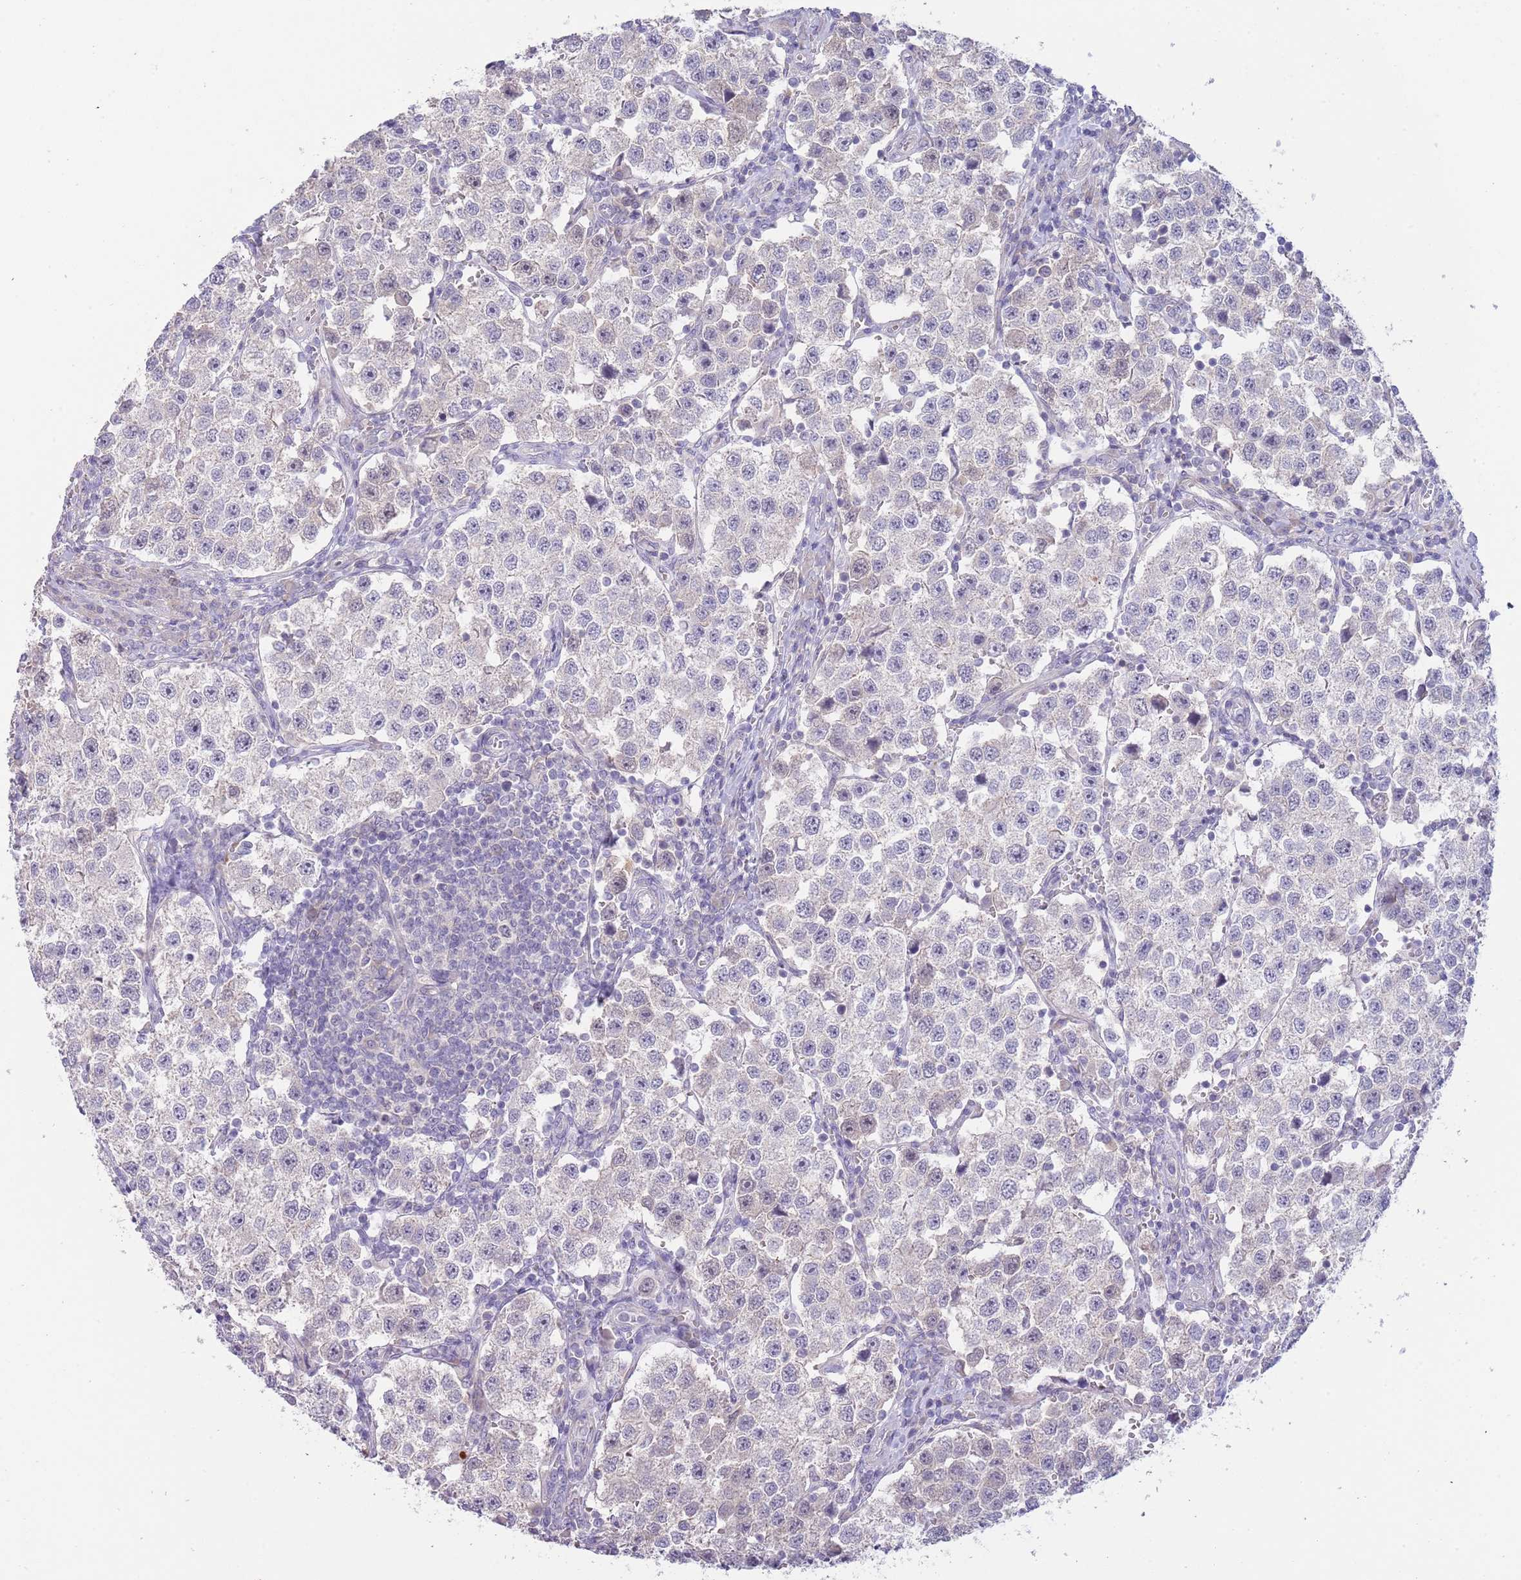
{"staining": {"intensity": "negative", "quantity": "none", "location": "none"}, "tissue": "testis cancer", "cell_type": "Tumor cells", "image_type": "cancer", "snomed": [{"axis": "morphology", "description": "Seminoma, NOS"}, {"axis": "topography", "description": "Testis"}], "caption": "High power microscopy micrograph of an IHC histopathology image of testis seminoma, revealing no significant positivity in tumor cells.", "gene": "PIMREG", "patient": {"sex": "male", "age": 37}}